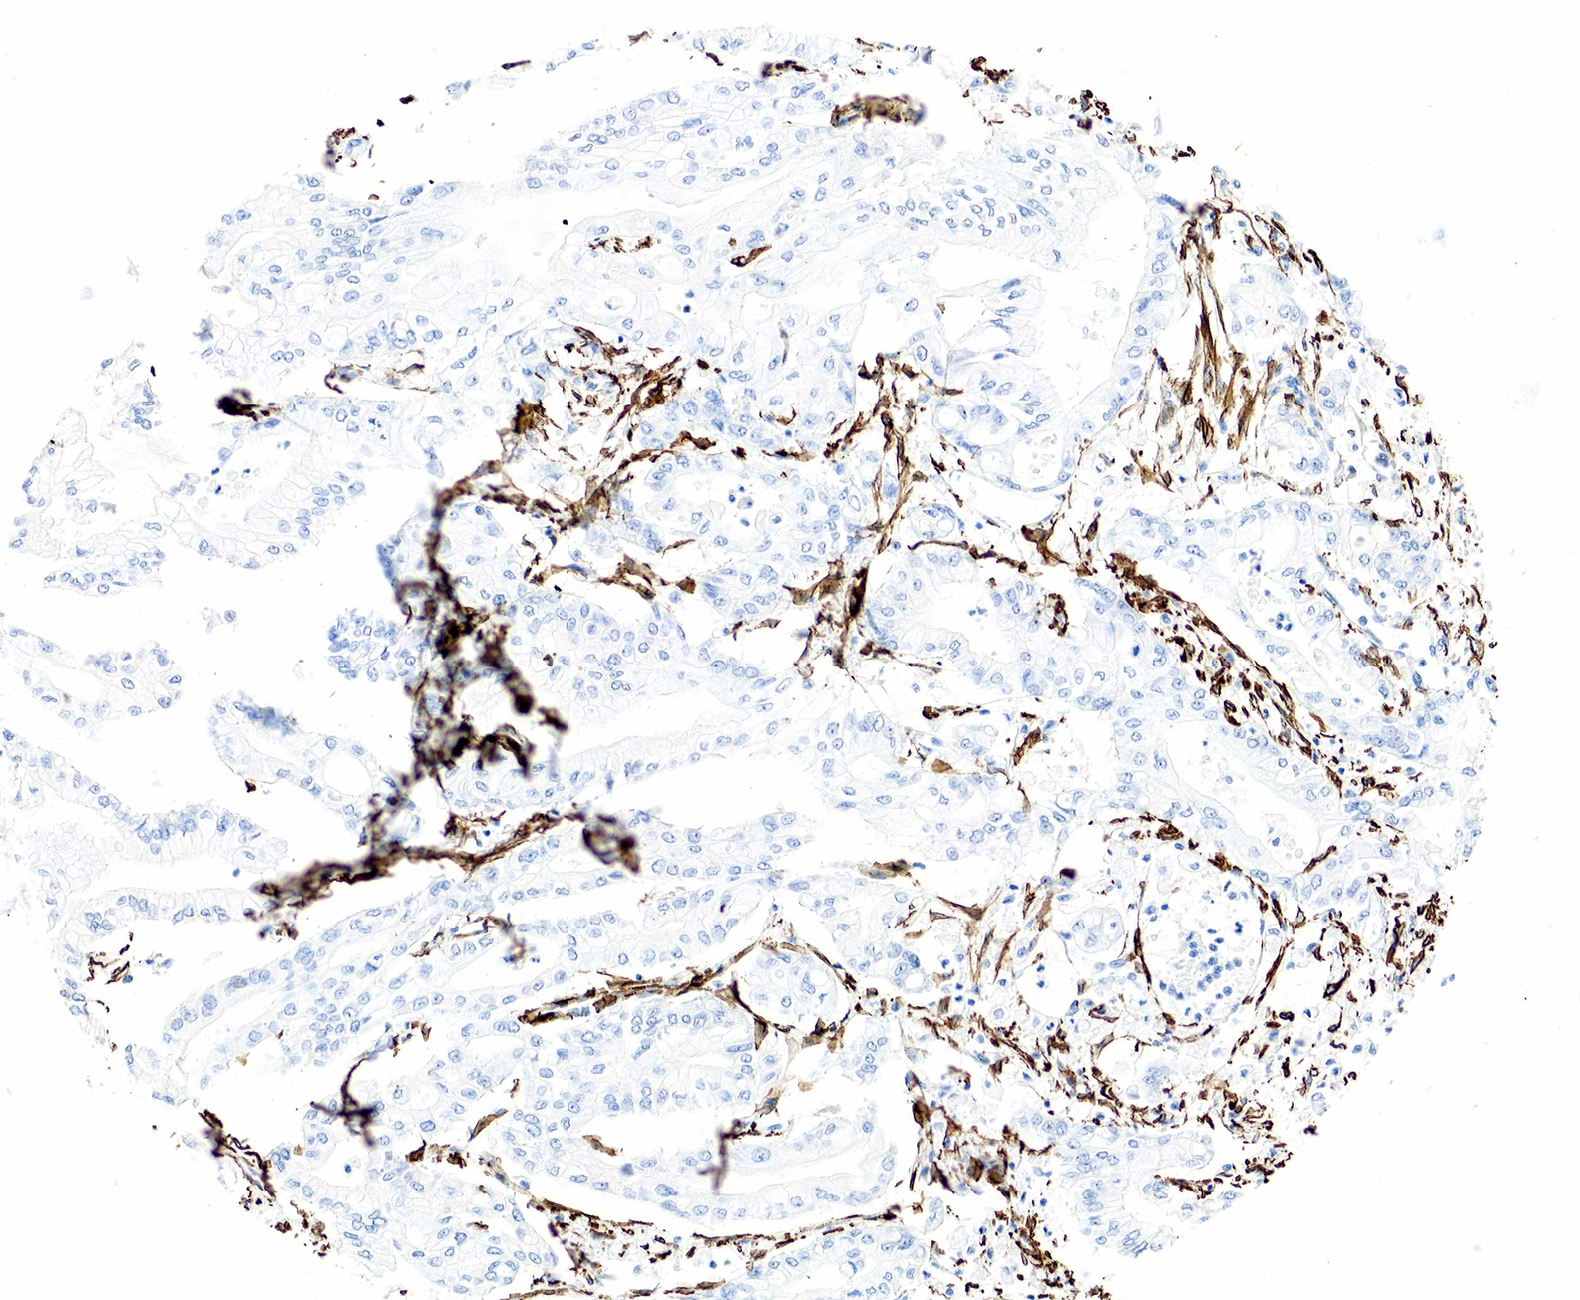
{"staining": {"intensity": "negative", "quantity": "none", "location": "none"}, "tissue": "pancreatic cancer", "cell_type": "Tumor cells", "image_type": "cancer", "snomed": [{"axis": "morphology", "description": "Adenocarcinoma, NOS"}, {"axis": "topography", "description": "Pancreas"}], "caption": "There is no significant staining in tumor cells of adenocarcinoma (pancreatic).", "gene": "ACTA1", "patient": {"sex": "female", "age": 70}}